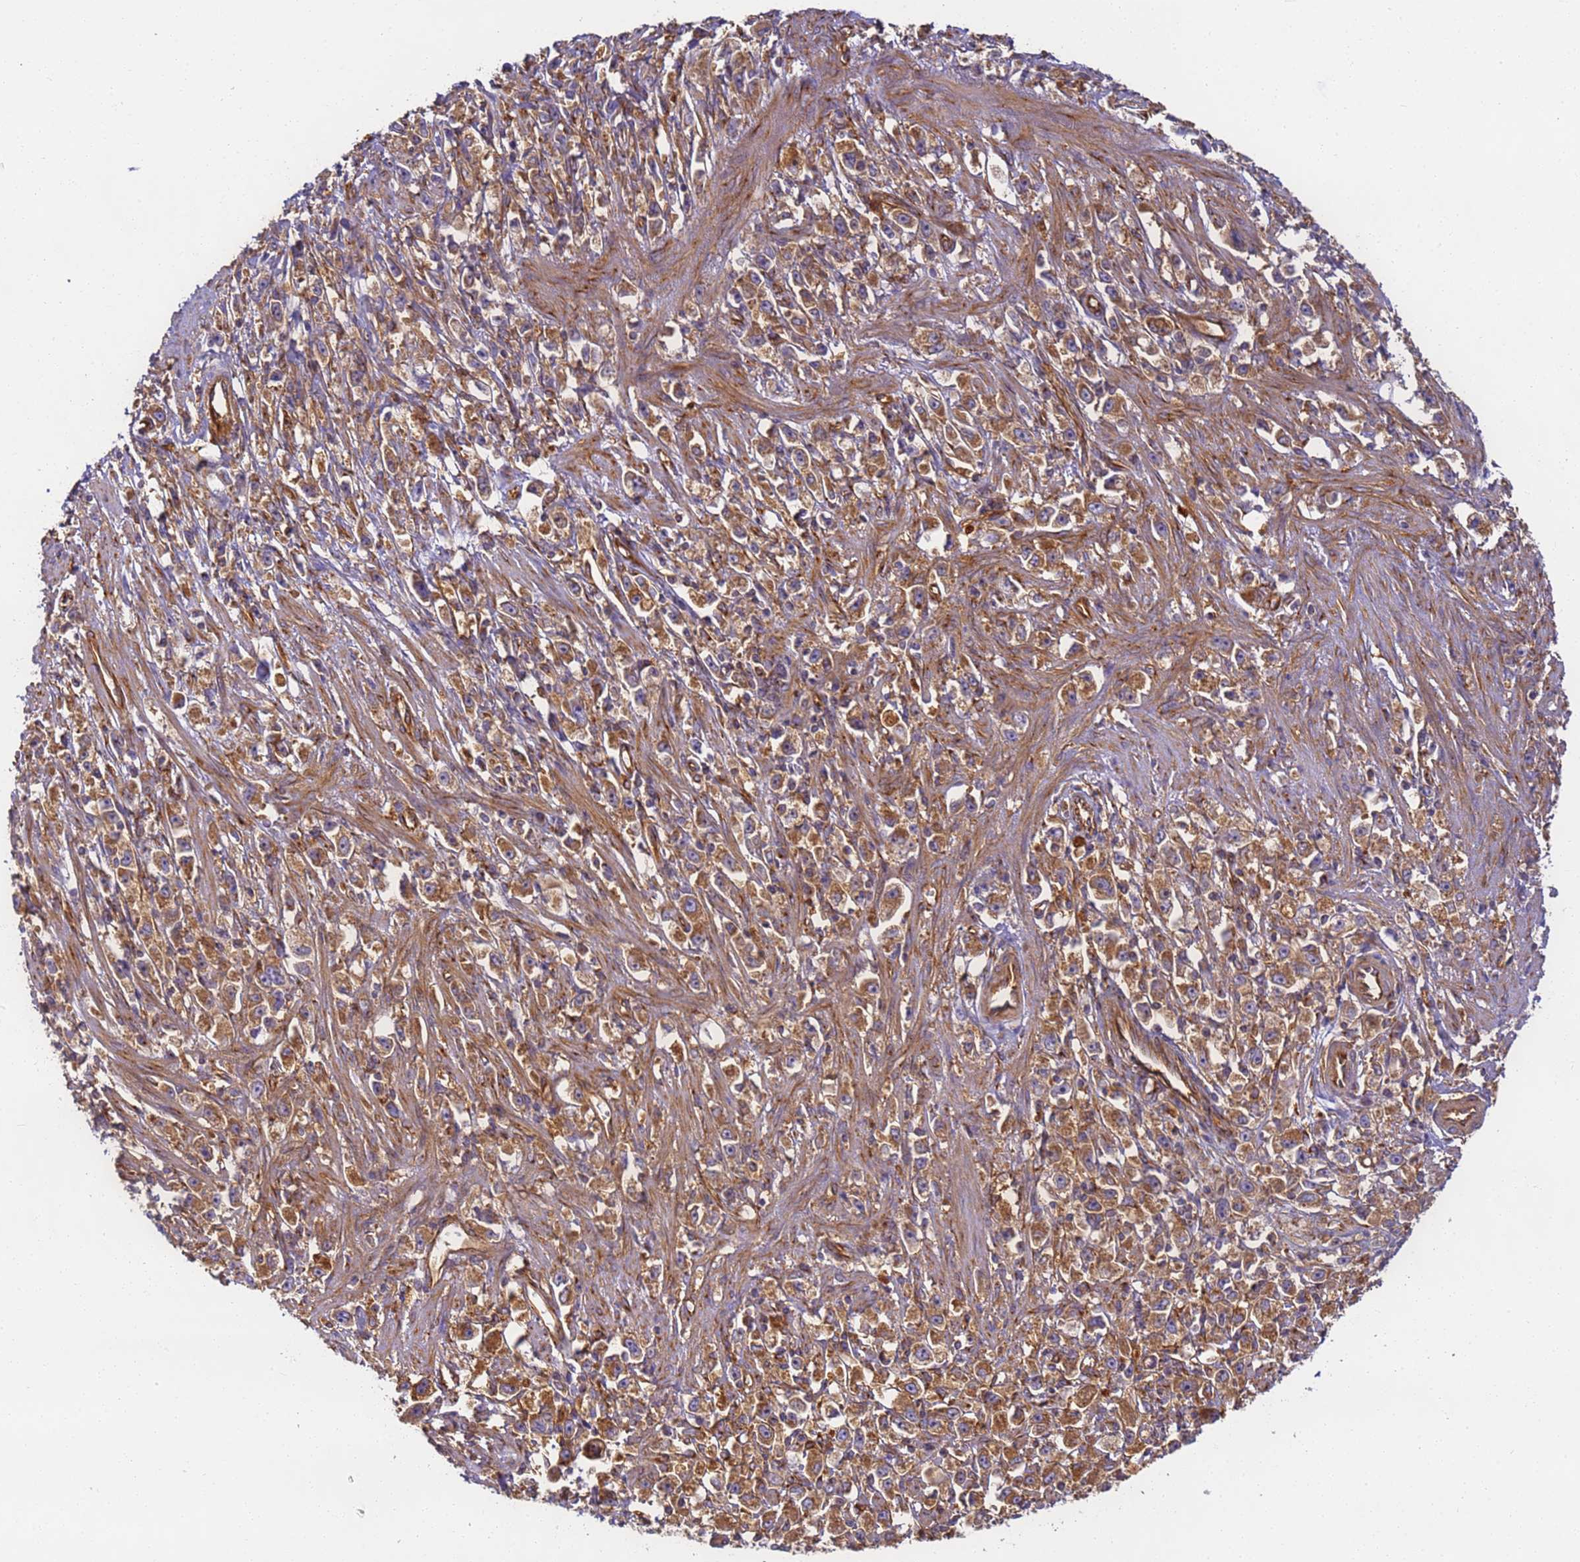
{"staining": {"intensity": "moderate", "quantity": ">75%", "location": "cytoplasmic/membranous"}, "tissue": "stomach cancer", "cell_type": "Tumor cells", "image_type": "cancer", "snomed": [{"axis": "morphology", "description": "Adenocarcinoma, NOS"}, {"axis": "topography", "description": "Stomach"}], "caption": "Protein staining of stomach cancer tissue reveals moderate cytoplasmic/membranous staining in about >75% of tumor cells. (Stains: DAB in brown, nuclei in blue, Microscopy: brightfield microscopy at high magnification).", "gene": "DYNC1I2", "patient": {"sex": "female", "age": 59}}